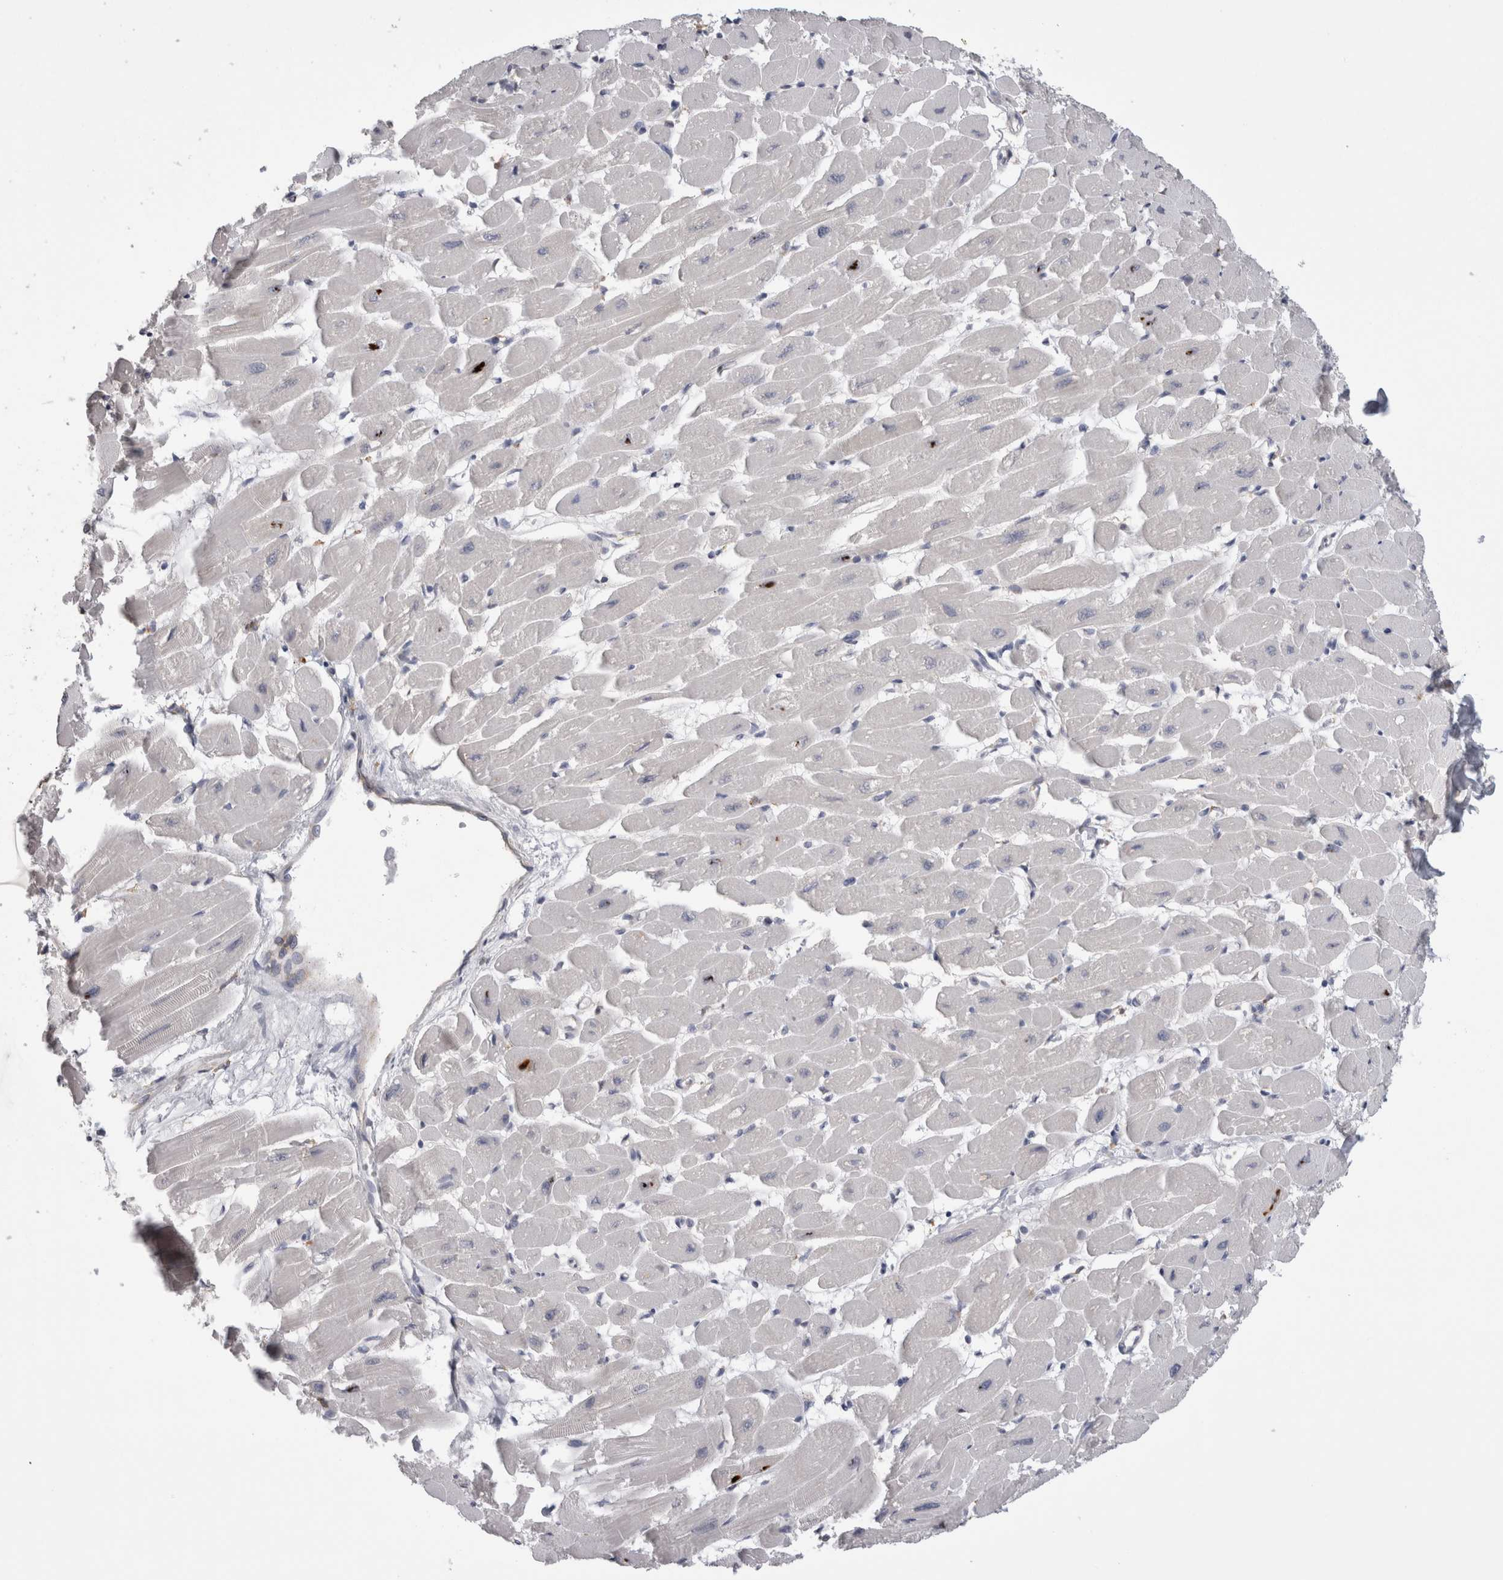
{"staining": {"intensity": "negative", "quantity": "none", "location": "none"}, "tissue": "heart muscle", "cell_type": "Cardiomyocytes", "image_type": "normal", "snomed": [{"axis": "morphology", "description": "Normal tissue, NOS"}, {"axis": "topography", "description": "Heart"}], "caption": "There is no significant expression in cardiomyocytes of heart muscle. Nuclei are stained in blue.", "gene": "ZNF341", "patient": {"sex": "female", "age": 54}}